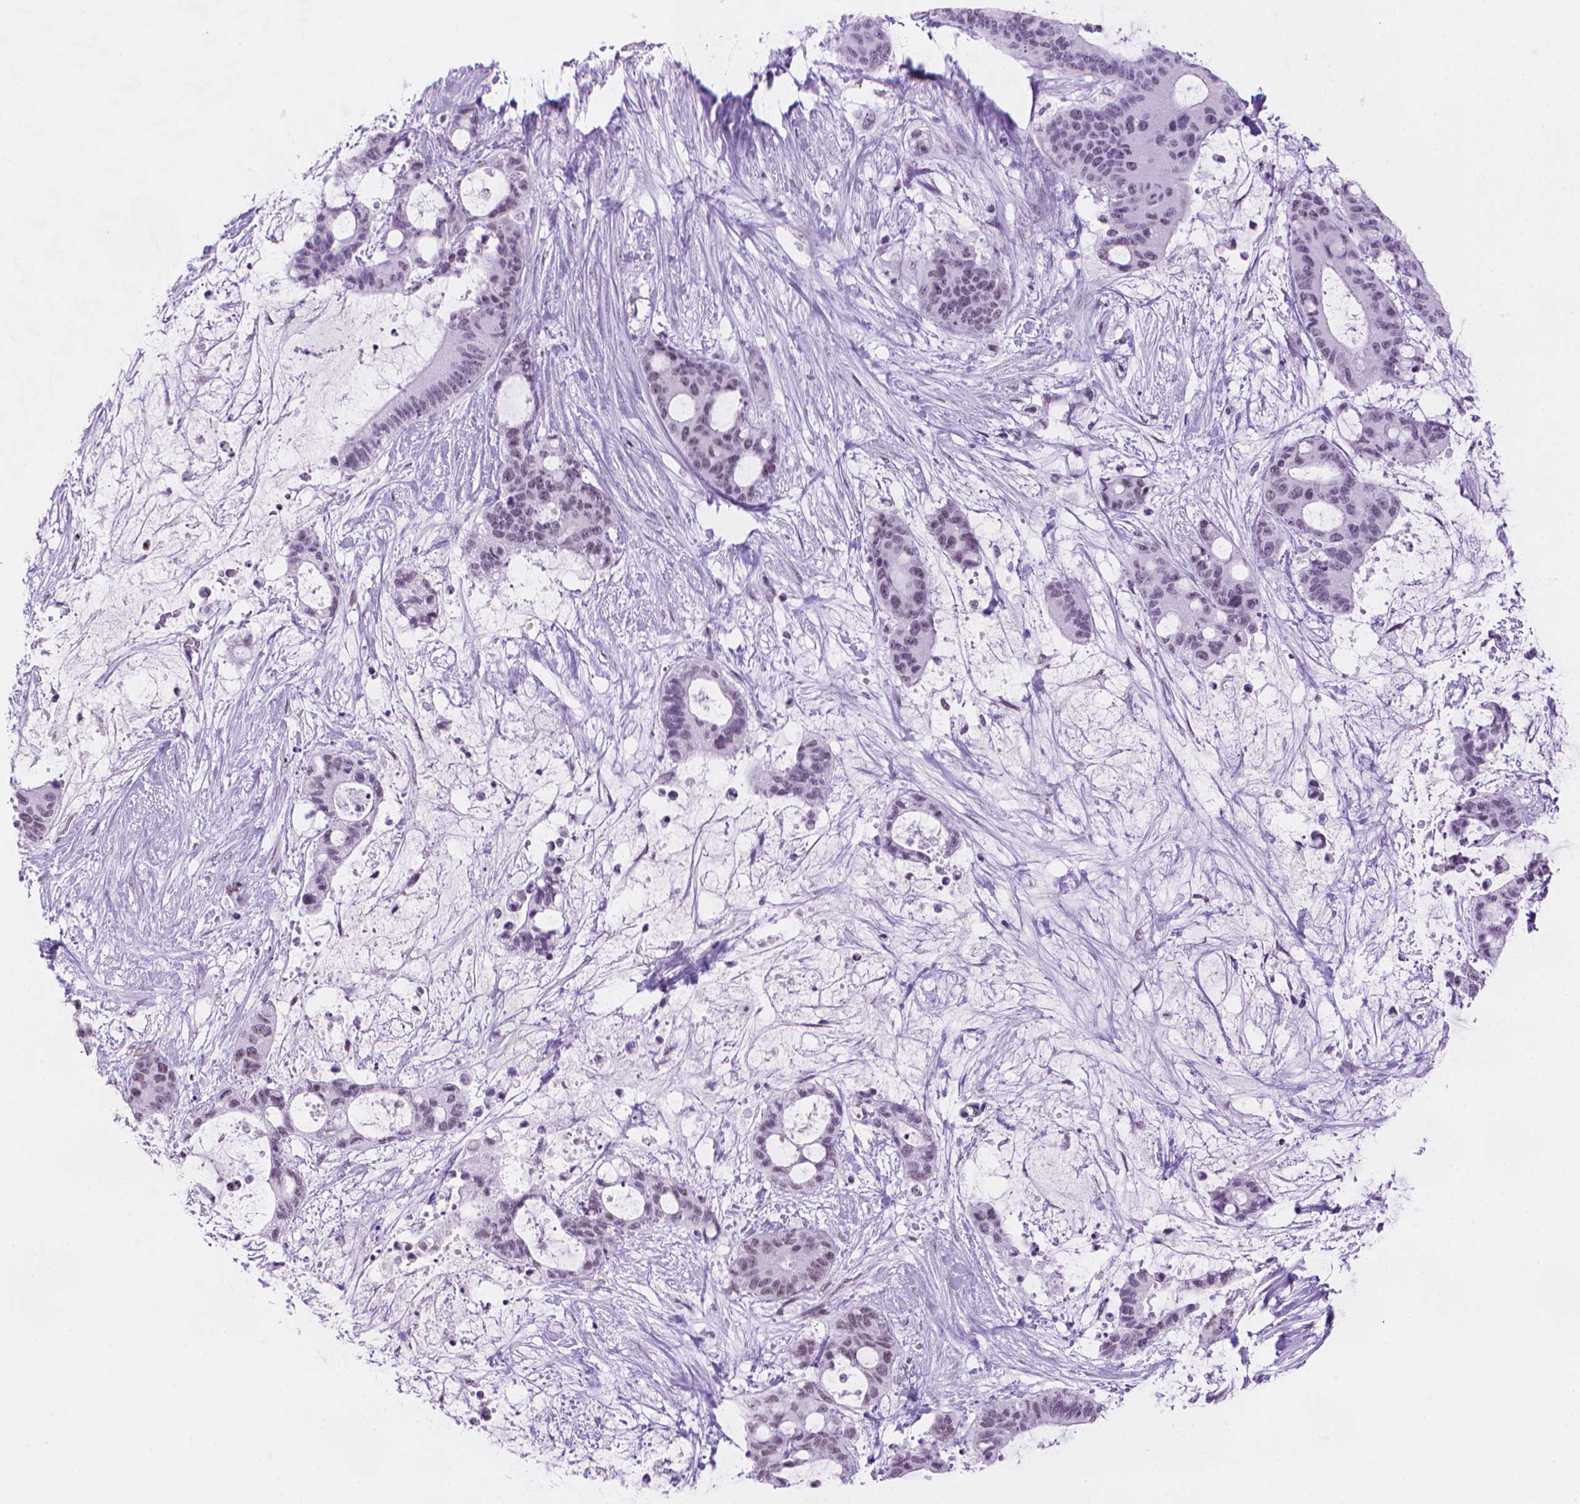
{"staining": {"intensity": "weak", "quantity": "25%-75%", "location": "nuclear"}, "tissue": "liver cancer", "cell_type": "Tumor cells", "image_type": "cancer", "snomed": [{"axis": "morphology", "description": "Normal tissue, NOS"}, {"axis": "morphology", "description": "Cholangiocarcinoma"}, {"axis": "topography", "description": "Liver"}, {"axis": "topography", "description": "Peripheral nerve tissue"}], "caption": "Tumor cells demonstrate low levels of weak nuclear positivity in about 25%-75% of cells in human liver cancer.", "gene": "RPA4", "patient": {"sex": "female", "age": 73}}